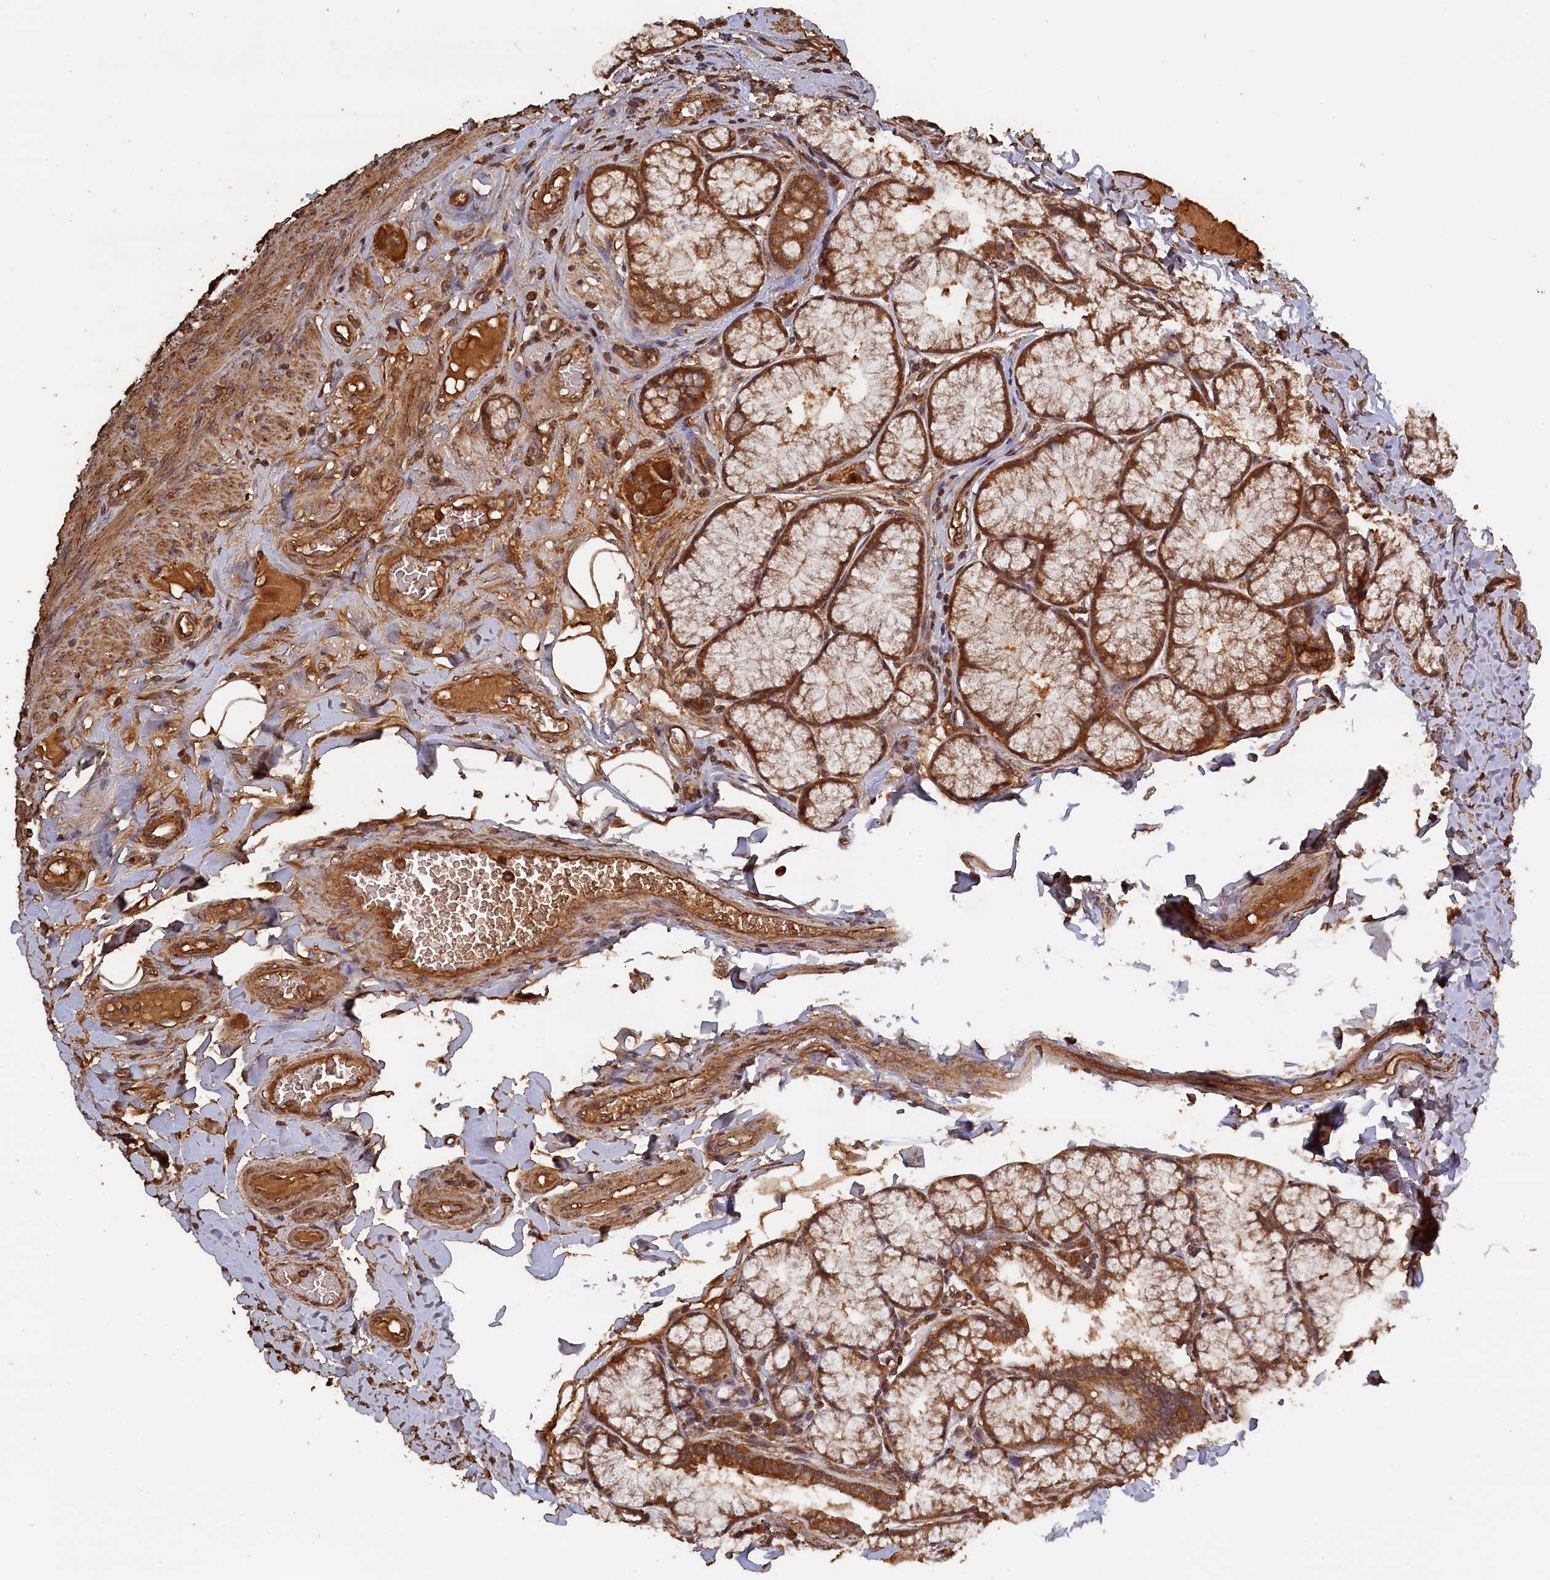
{"staining": {"intensity": "strong", "quantity": ">75%", "location": "cytoplasmic/membranous"}, "tissue": "duodenum", "cell_type": "Glandular cells", "image_type": "normal", "snomed": [{"axis": "morphology", "description": "Normal tissue, NOS"}, {"axis": "topography", "description": "Duodenum"}], "caption": "A brown stain shows strong cytoplasmic/membranous positivity of a protein in glandular cells of unremarkable duodenum. (DAB IHC with brightfield microscopy, high magnification).", "gene": "SNX33", "patient": {"sex": "male", "age": 50}}